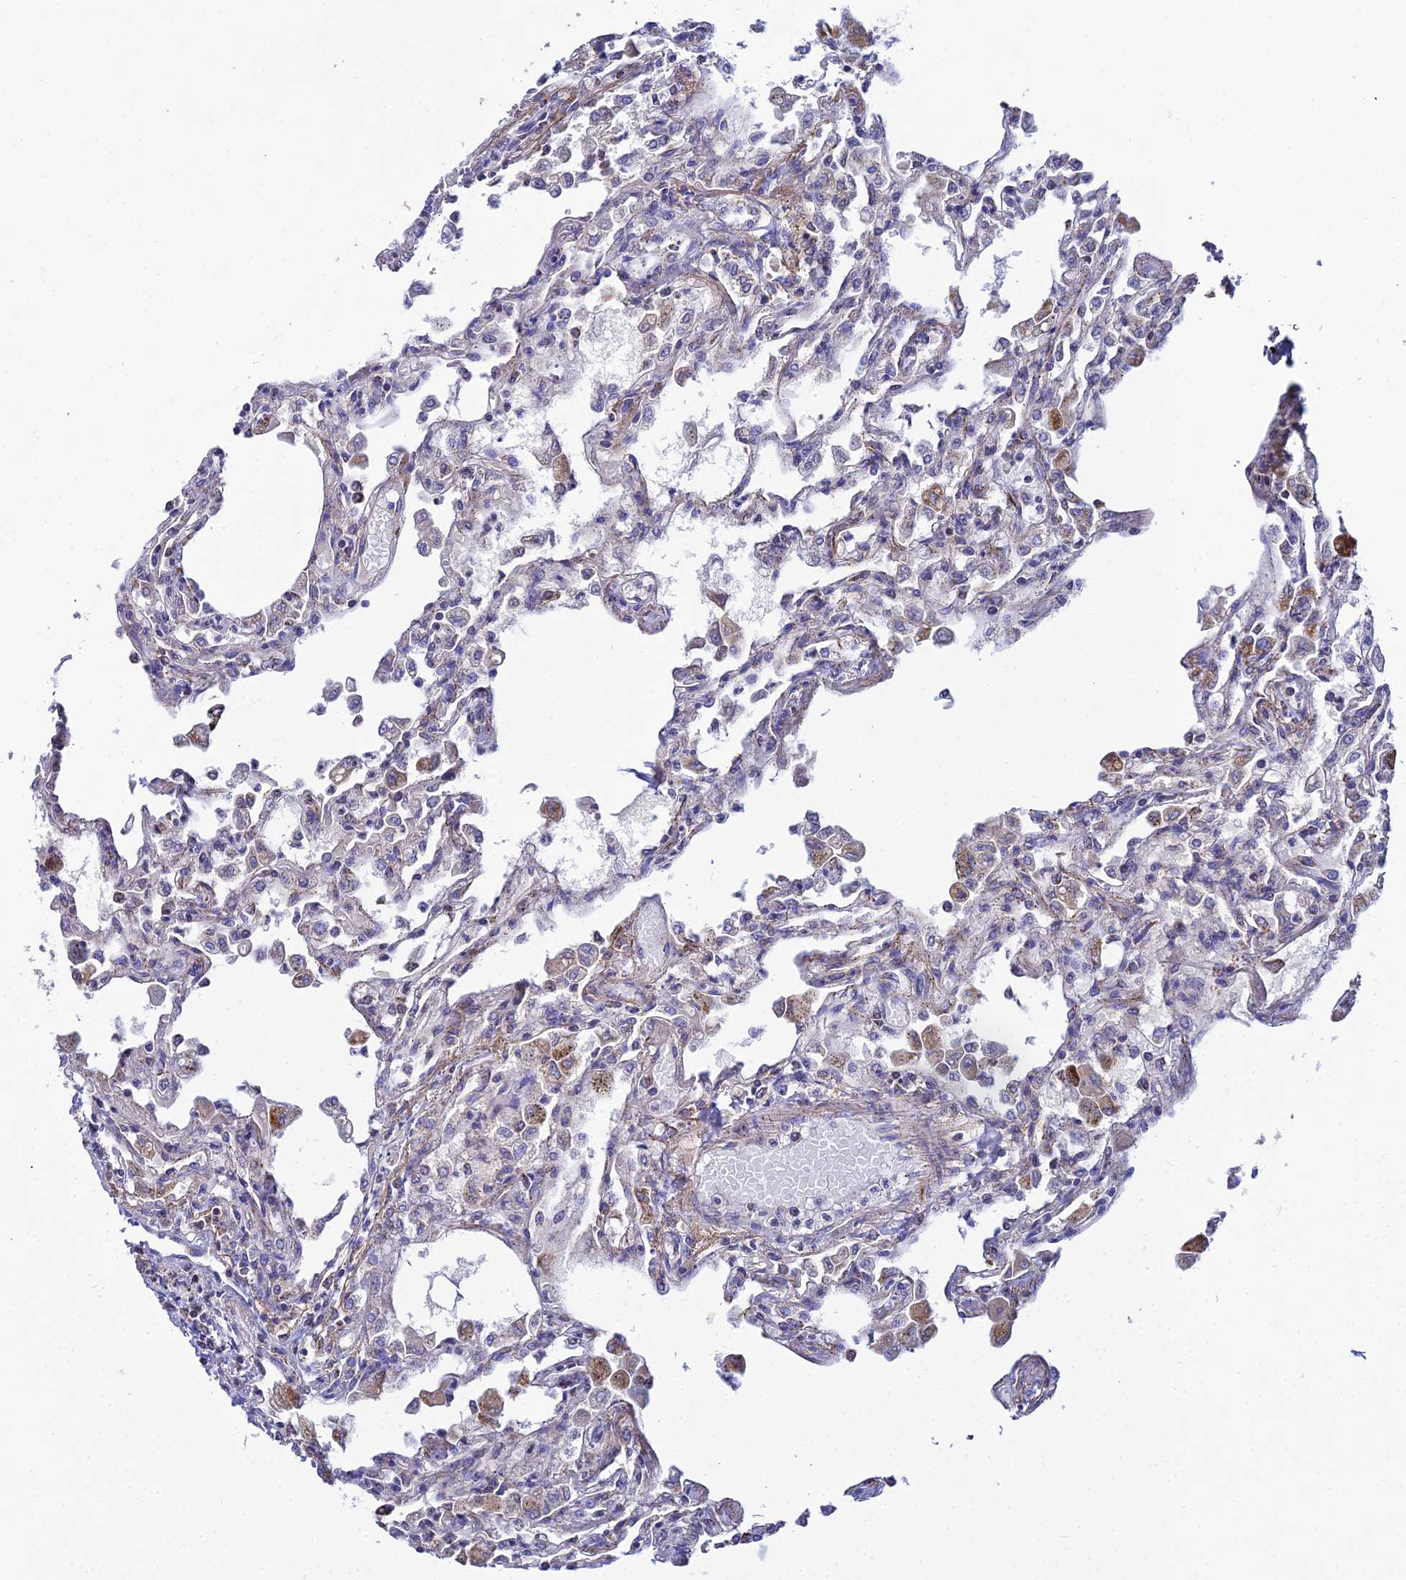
{"staining": {"intensity": "negative", "quantity": "none", "location": "none"}, "tissue": "lung", "cell_type": "Alveolar cells", "image_type": "normal", "snomed": [{"axis": "morphology", "description": "Normal tissue, NOS"}, {"axis": "topography", "description": "Bronchus"}, {"axis": "topography", "description": "Lung"}], "caption": "An IHC histopathology image of benign lung is shown. There is no staining in alveolar cells of lung. Brightfield microscopy of IHC stained with DAB (brown) and hematoxylin (blue), captured at high magnification.", "gene": "NIPSNAP3A", "patient": {"sex": "female", "age": 49}}